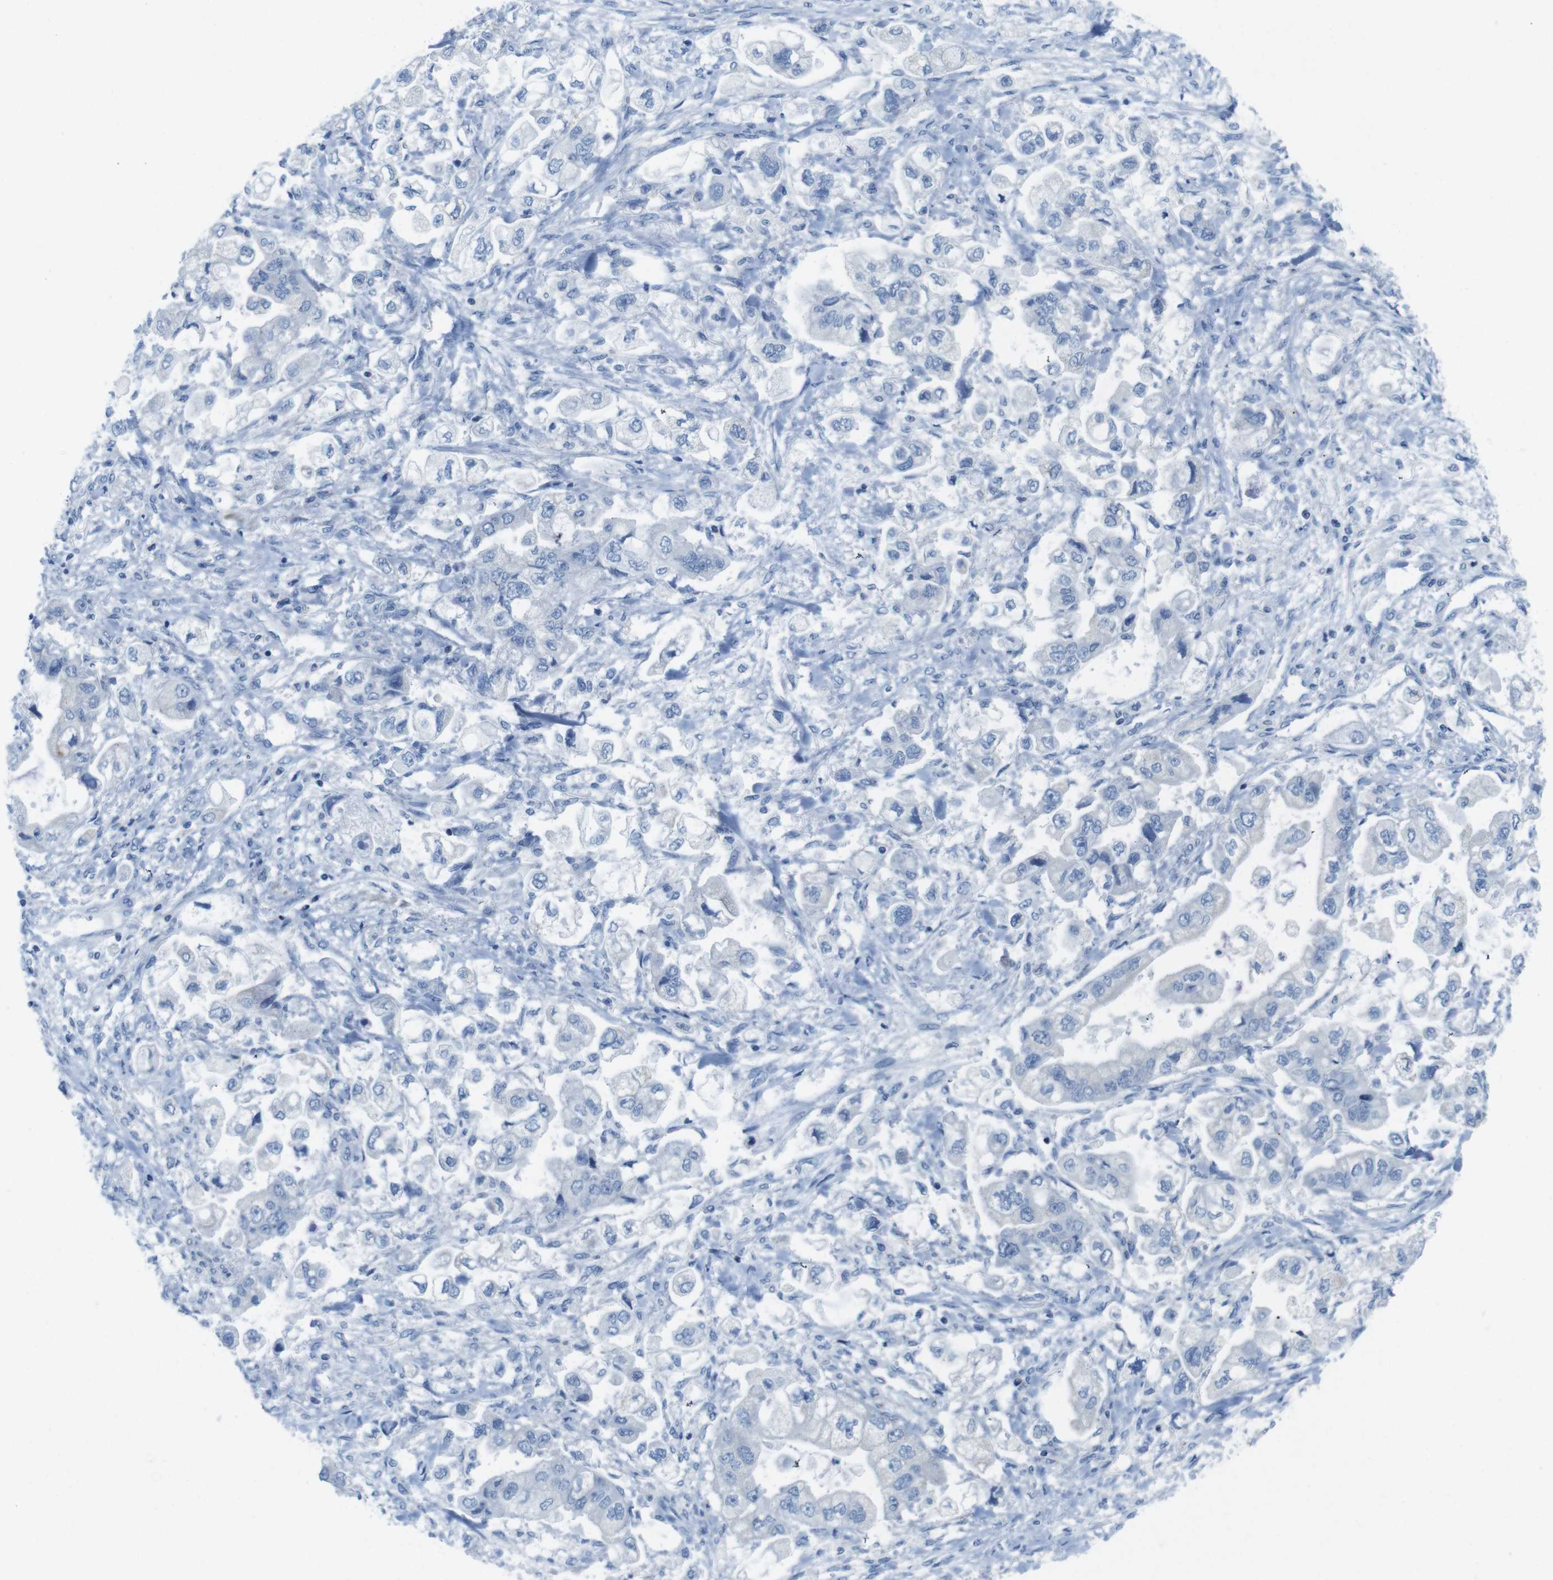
{"staining": {"intensity": "negative", "quantity": "none", "location": "none"}, "tissue": "stomach cancer", "cell_type": "Tumor cells", "image_type": "cancer", "snomed": [{"axis": "morphology", "description": "Normal tissue, NOS"}, {"axis": "morphology", "description": "Adenocarcinoma, NOS"}, {"axis": "topography", "description": "Stomach"}], "caption": "Human stomach adenocarcinoma stained for a protein using IHC exhibits no expression in tumor cells.", "gene": "ASIC5", "patient": {"sex": "male", "age": 62}}